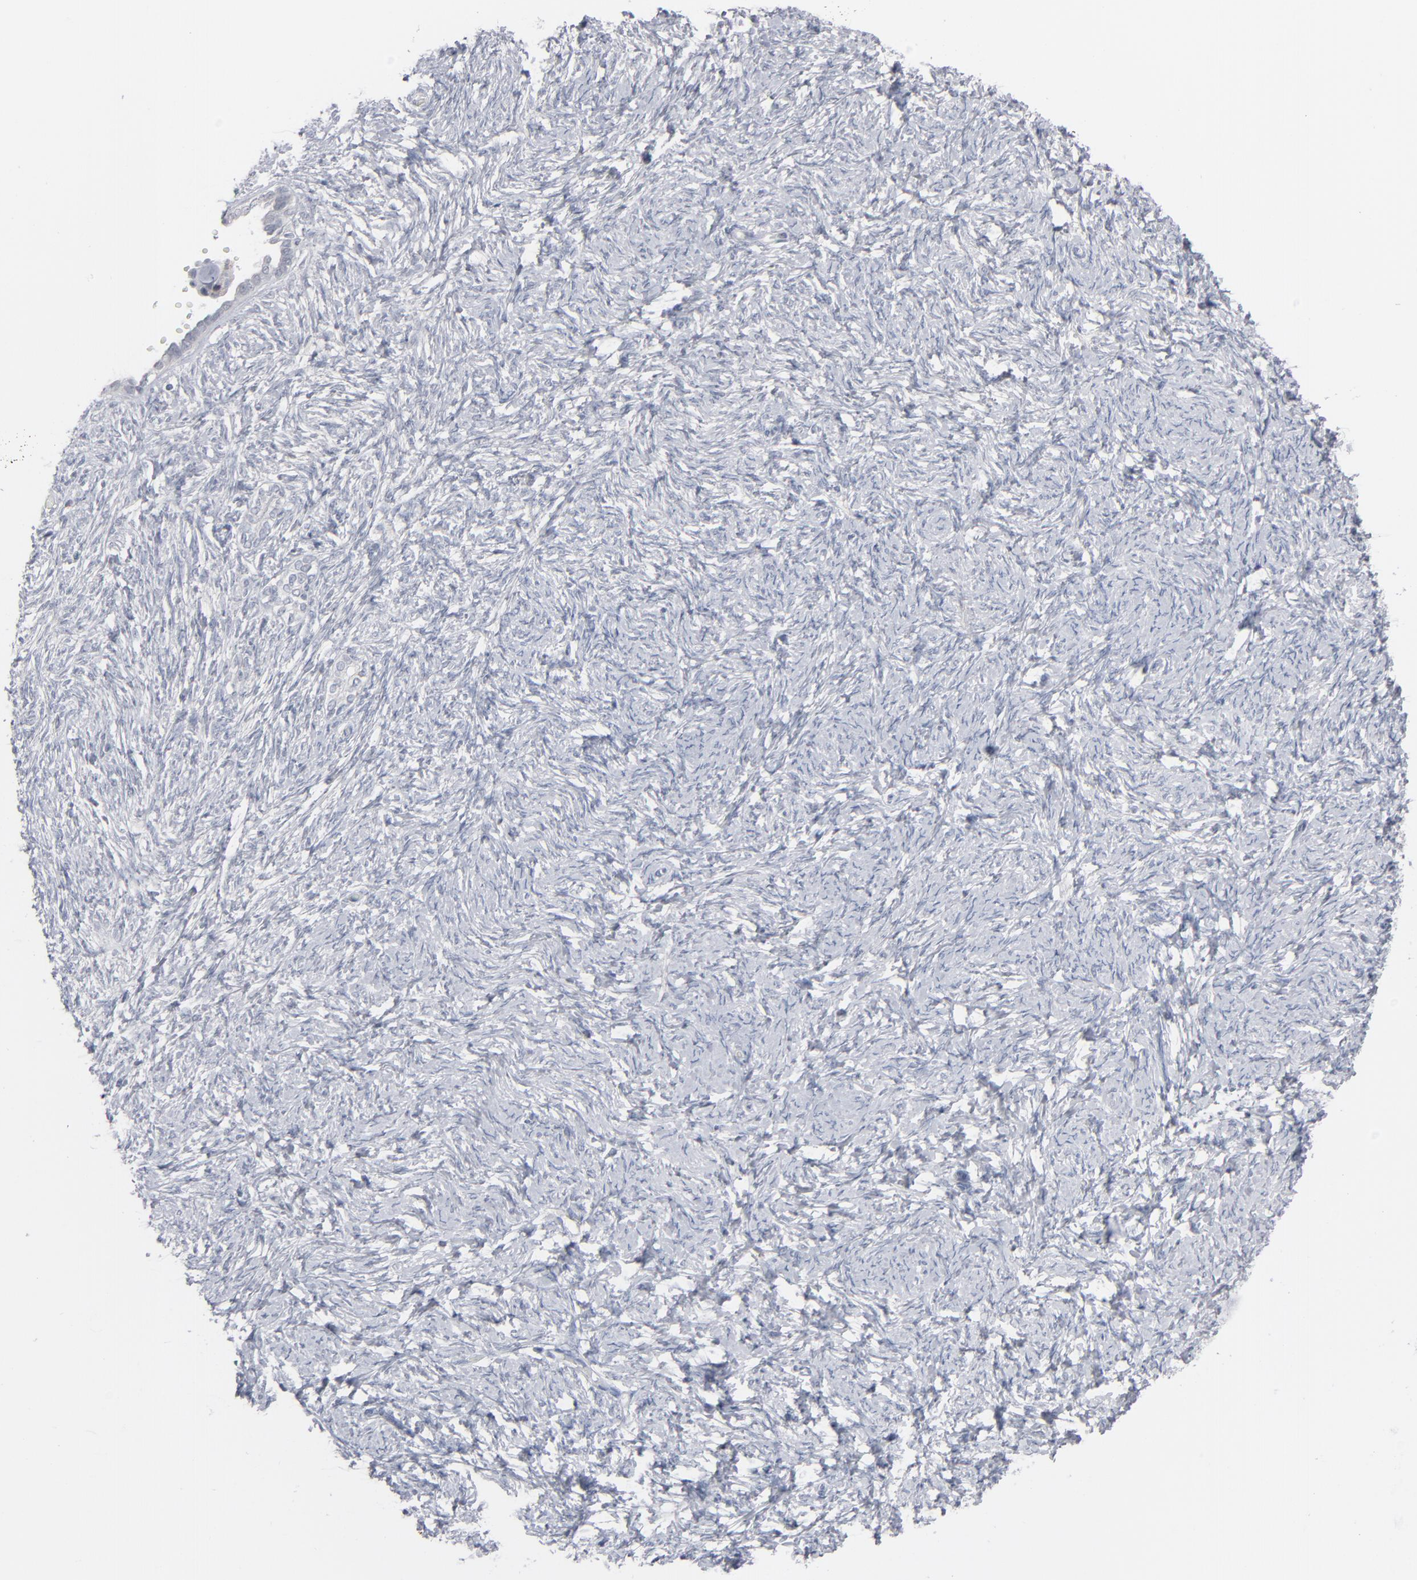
{"staining": {"intensity": "negative", "quantity": "none", "location": "none"}, "tissue": "ovarian cancer", "cell_type": "Tumor cells", "image_type": "cancer", "snomed": [{"axis": "morphology", "description": "Normal tissue, NOS"}, {"axis": "morphology", "description": "Cystadenocarcinoma, serous, NOS"}, {"axis": "topography", "description": "Ovary"}], "caption": "DAB immunohistochemical staining of ovarian cancer (serous cystadenocarcinoma) exhibits no significant staining in tumor cells.", "gene": "POF1B", "patient": {"sex": "female", "age": 62}}